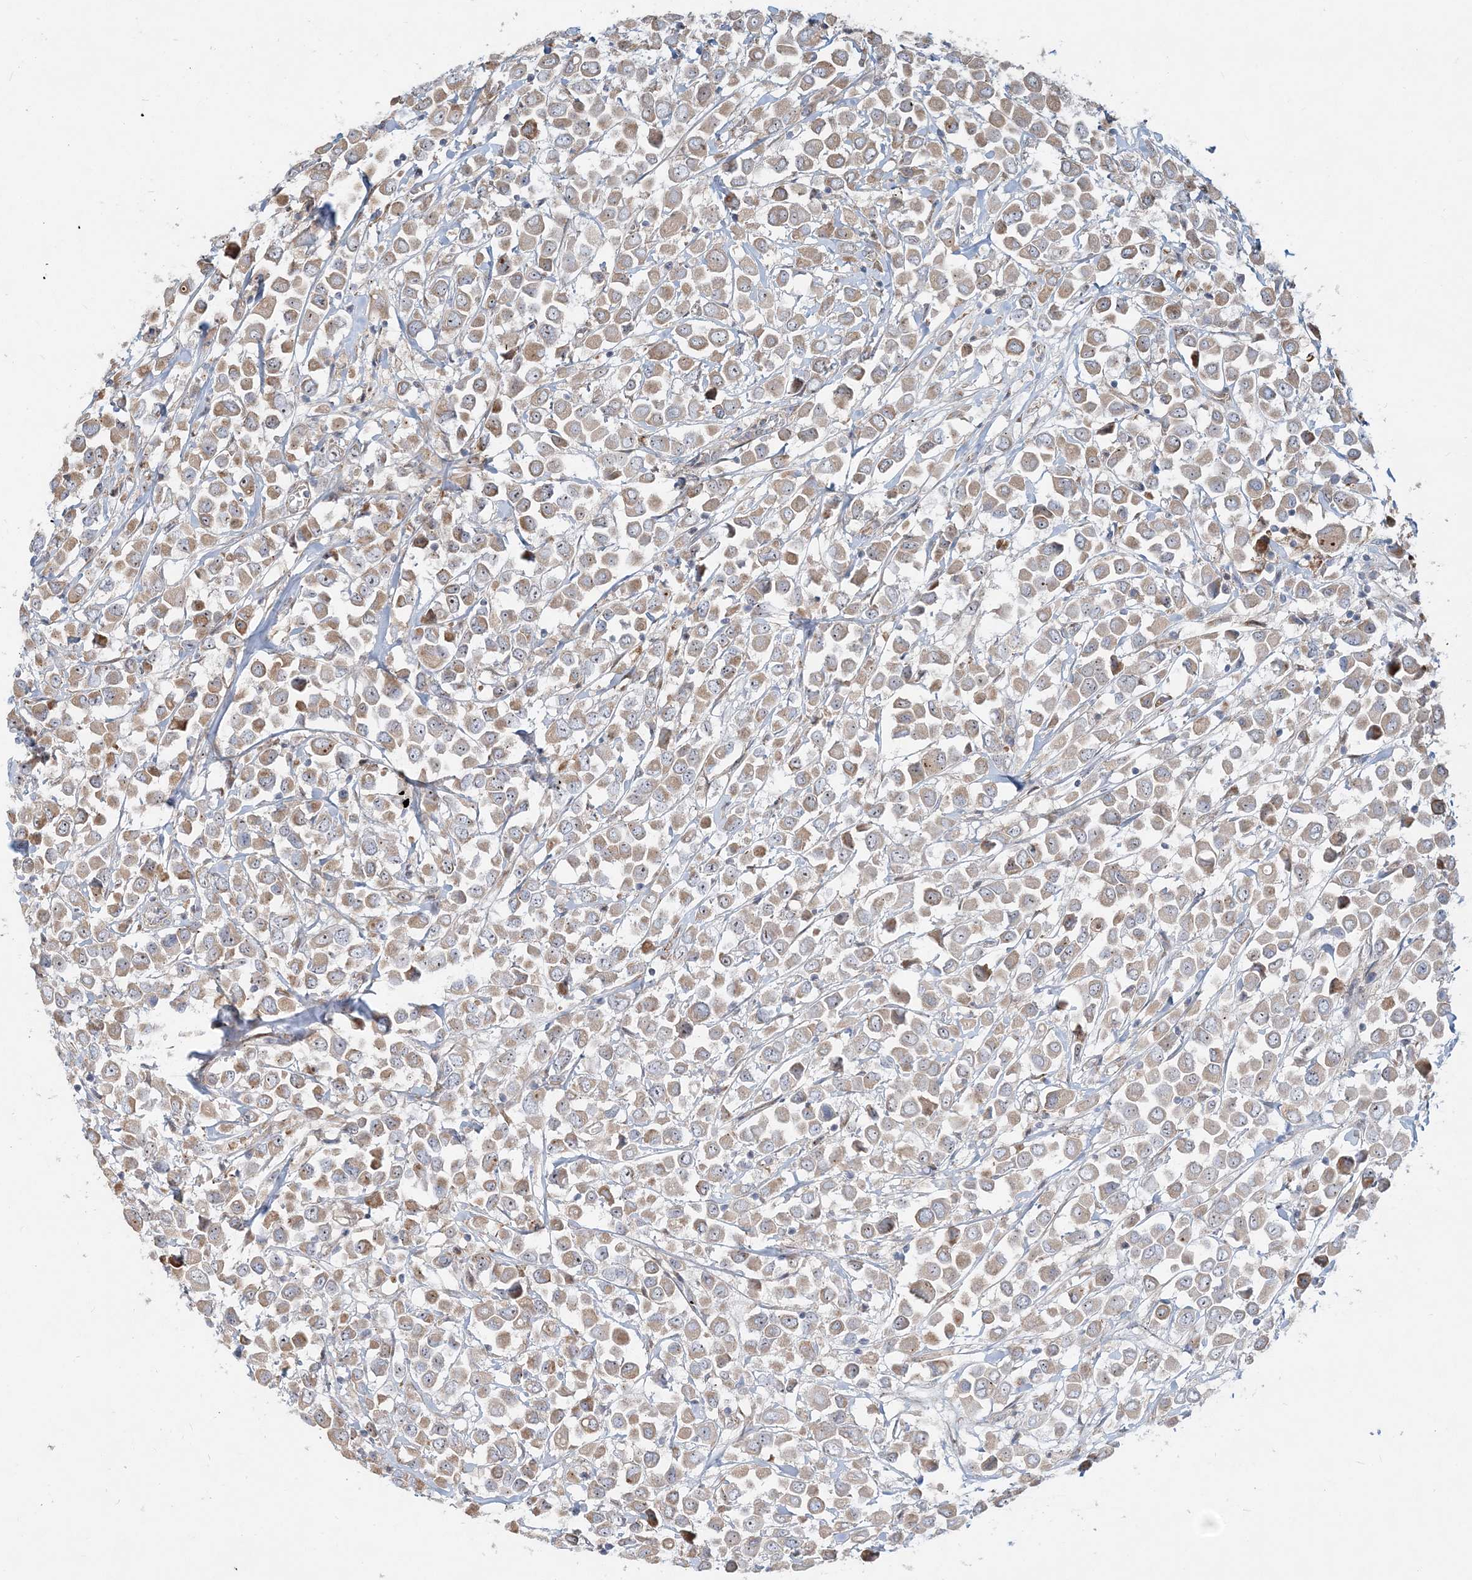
{"staining": {"intensity": "moderate", "quantity": "25%-75%", "location": "cytoplasmic/membranous"}, "tissue": "breast cancer", "cell_type": "Tumor cells", "image_type": "cancer", "snomed": [{"axis": "morphology", "description": "Duct carcinoma"}, {"axis": "topography", "description": "Breast"}], "caption": "High-power microscopy captured an IHC image of breast invasive ductal carcinoma, revealing moderate cytoplasmic/membranous expression in about 25%-75% of tumor cells.", "gene": "CXXC5", "patient": {"sex": "female", "age": 61}}